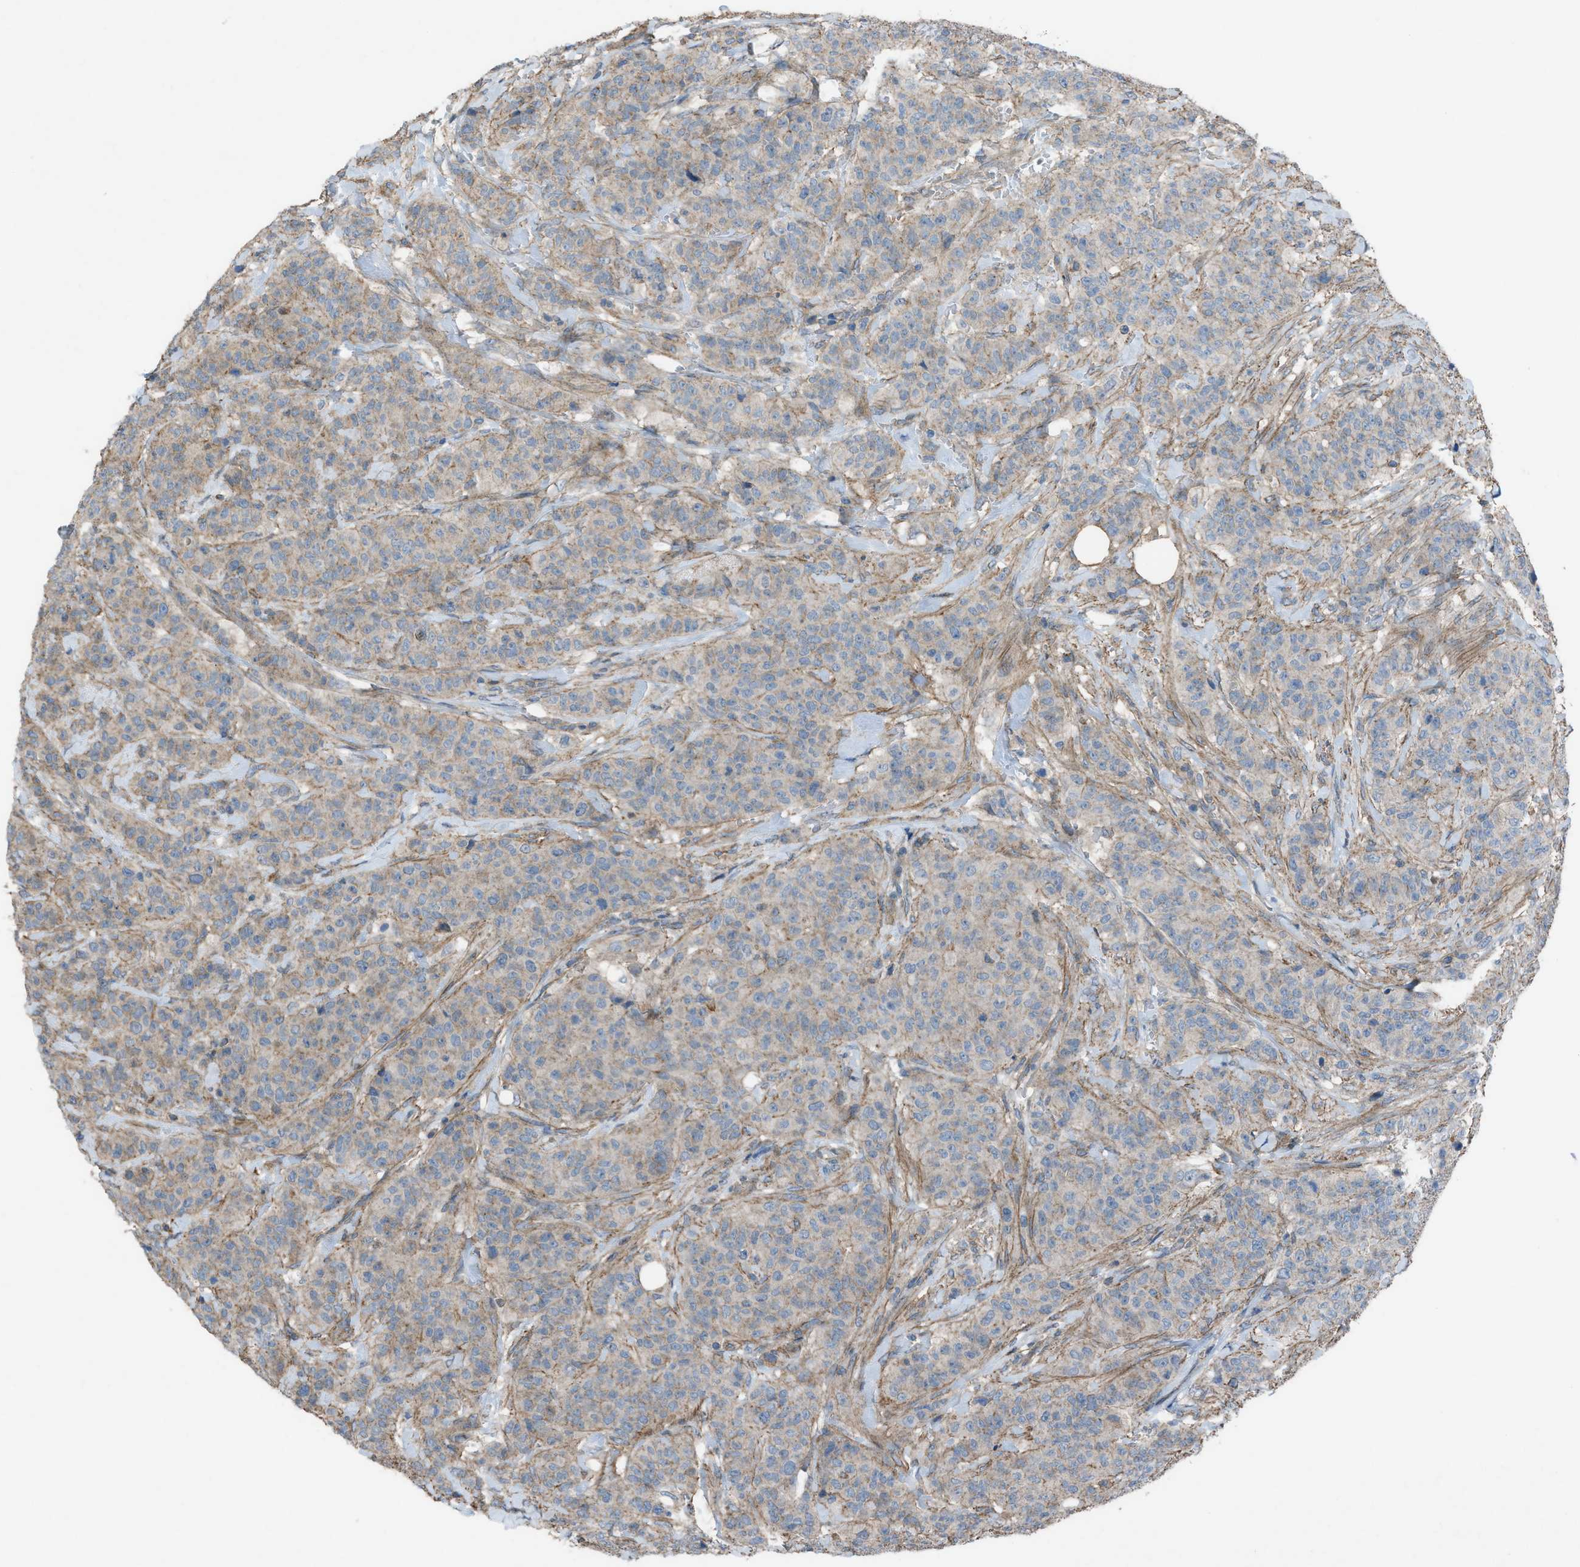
{"staining": {"intensity": "weak", "quantity": ">75%", "location": "cytoplasmic/membranous"}, "tissue": "breast cancer", "cell_type": "Tumor cells", "image_type": "cancer", "snomed": [{"axis": "morphology", "description": "Normal tissue, NOS"}, {"axis": "morphology", "description": "Duct carcinoma"}, {"axis": "topography", "description": "Breast"}], "caption": "High-magnification brightfield microscopy of breast cancer (infiltrating ductal carcinoma) stained with DAB (3,3'-diaminobenzidine) (brown) and counterstained with hematoxylin (blue). tumor cells exhibit weak cytoplasmic/membranous positivity is present in about>75% of cells.", "gene": "NCK2", "patient": {"sex": "female", "age": 40}}